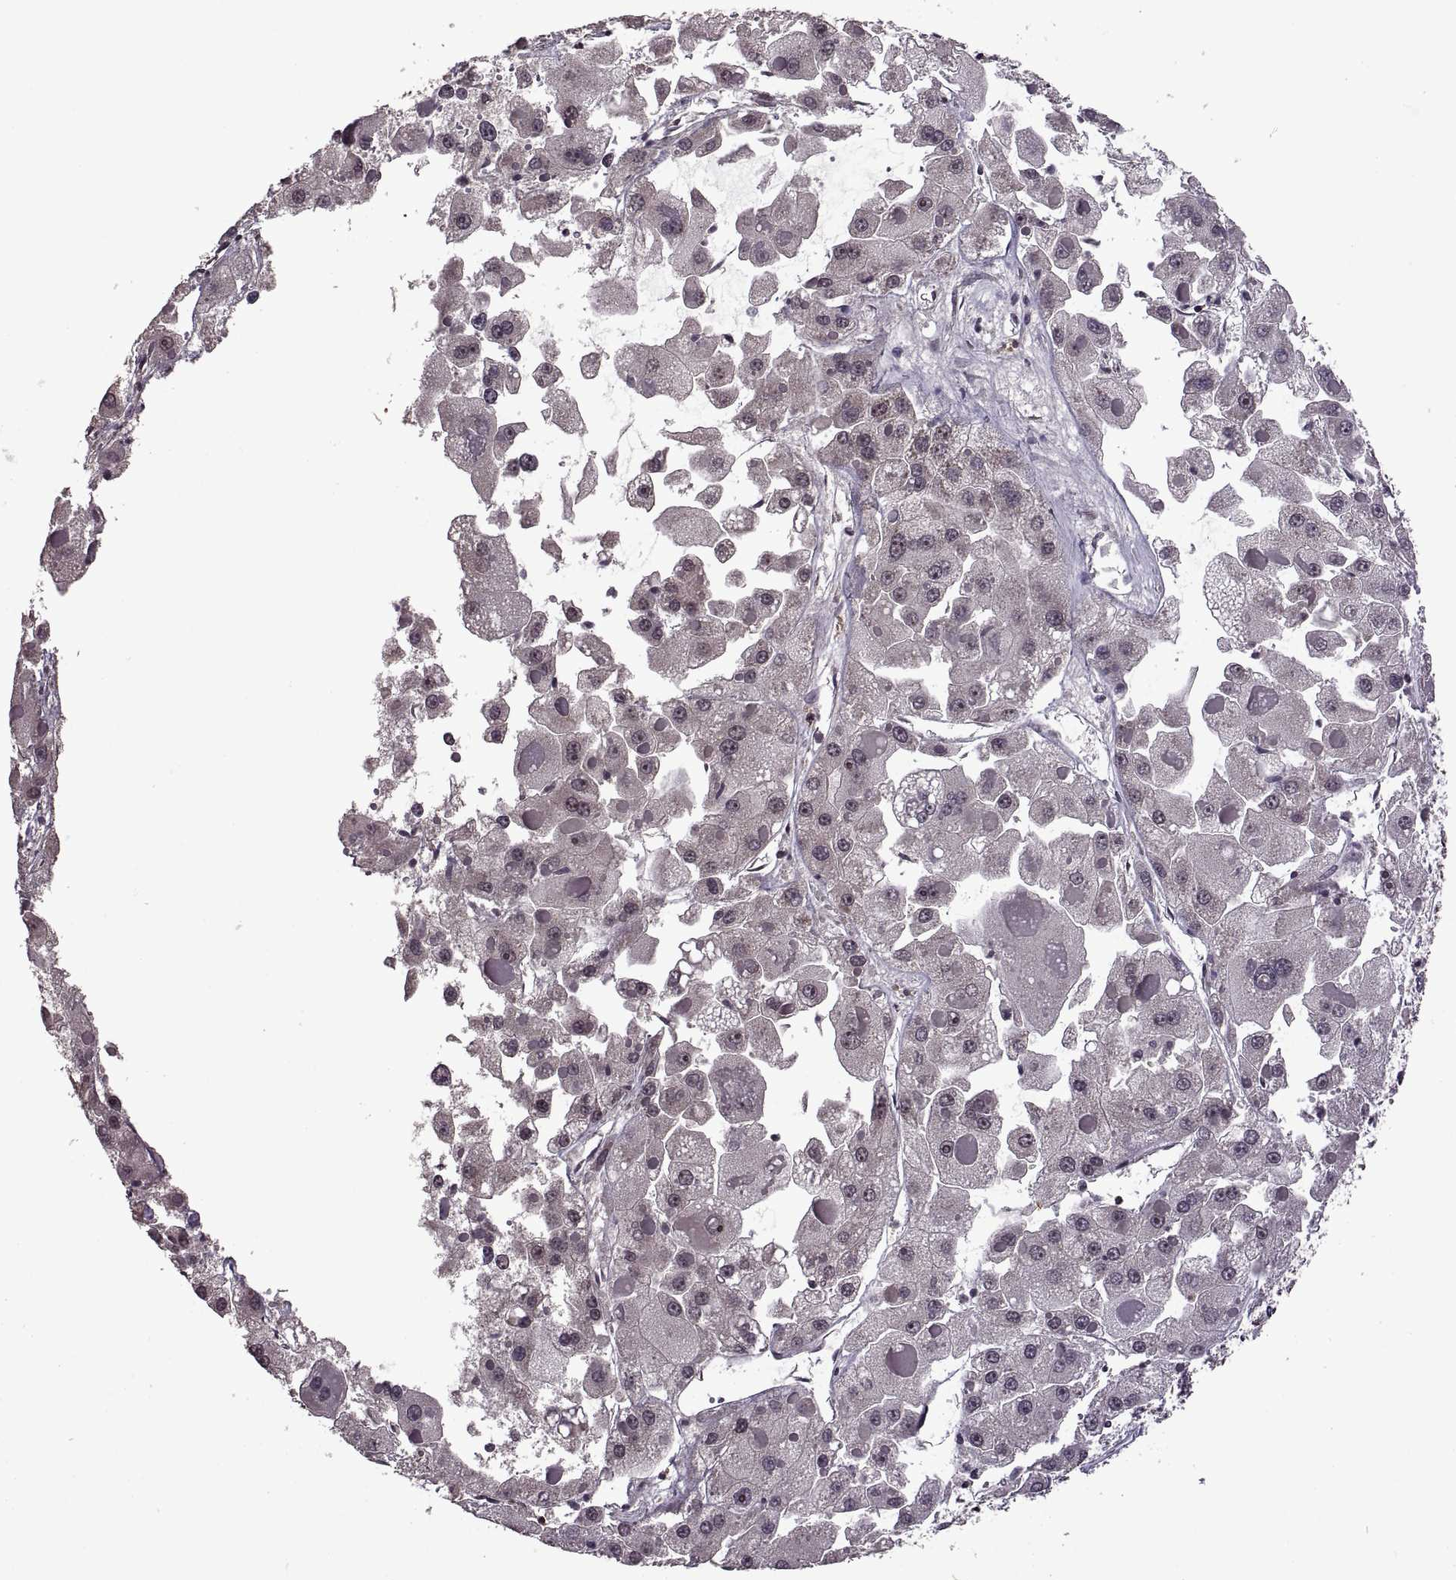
{"staining": {"intensity": "negative", "quantity": "none", "location": "none"}, "tissue": "liver cancer", "cell_type": "Tumor cells", "image_type": "cancer", "snomed": [{"axis": "morphology", "description": "Carcinoma, Hepatocellular, NOS"}, {"axis": "topography", "description": "Liver"}], "caption": "Immunohistochemistry of hepatocellular carcinoma (liver) reveals no staining in tumor cells.", "gene": "INTS3", "patient": {"sex": "female", "age": 73}}